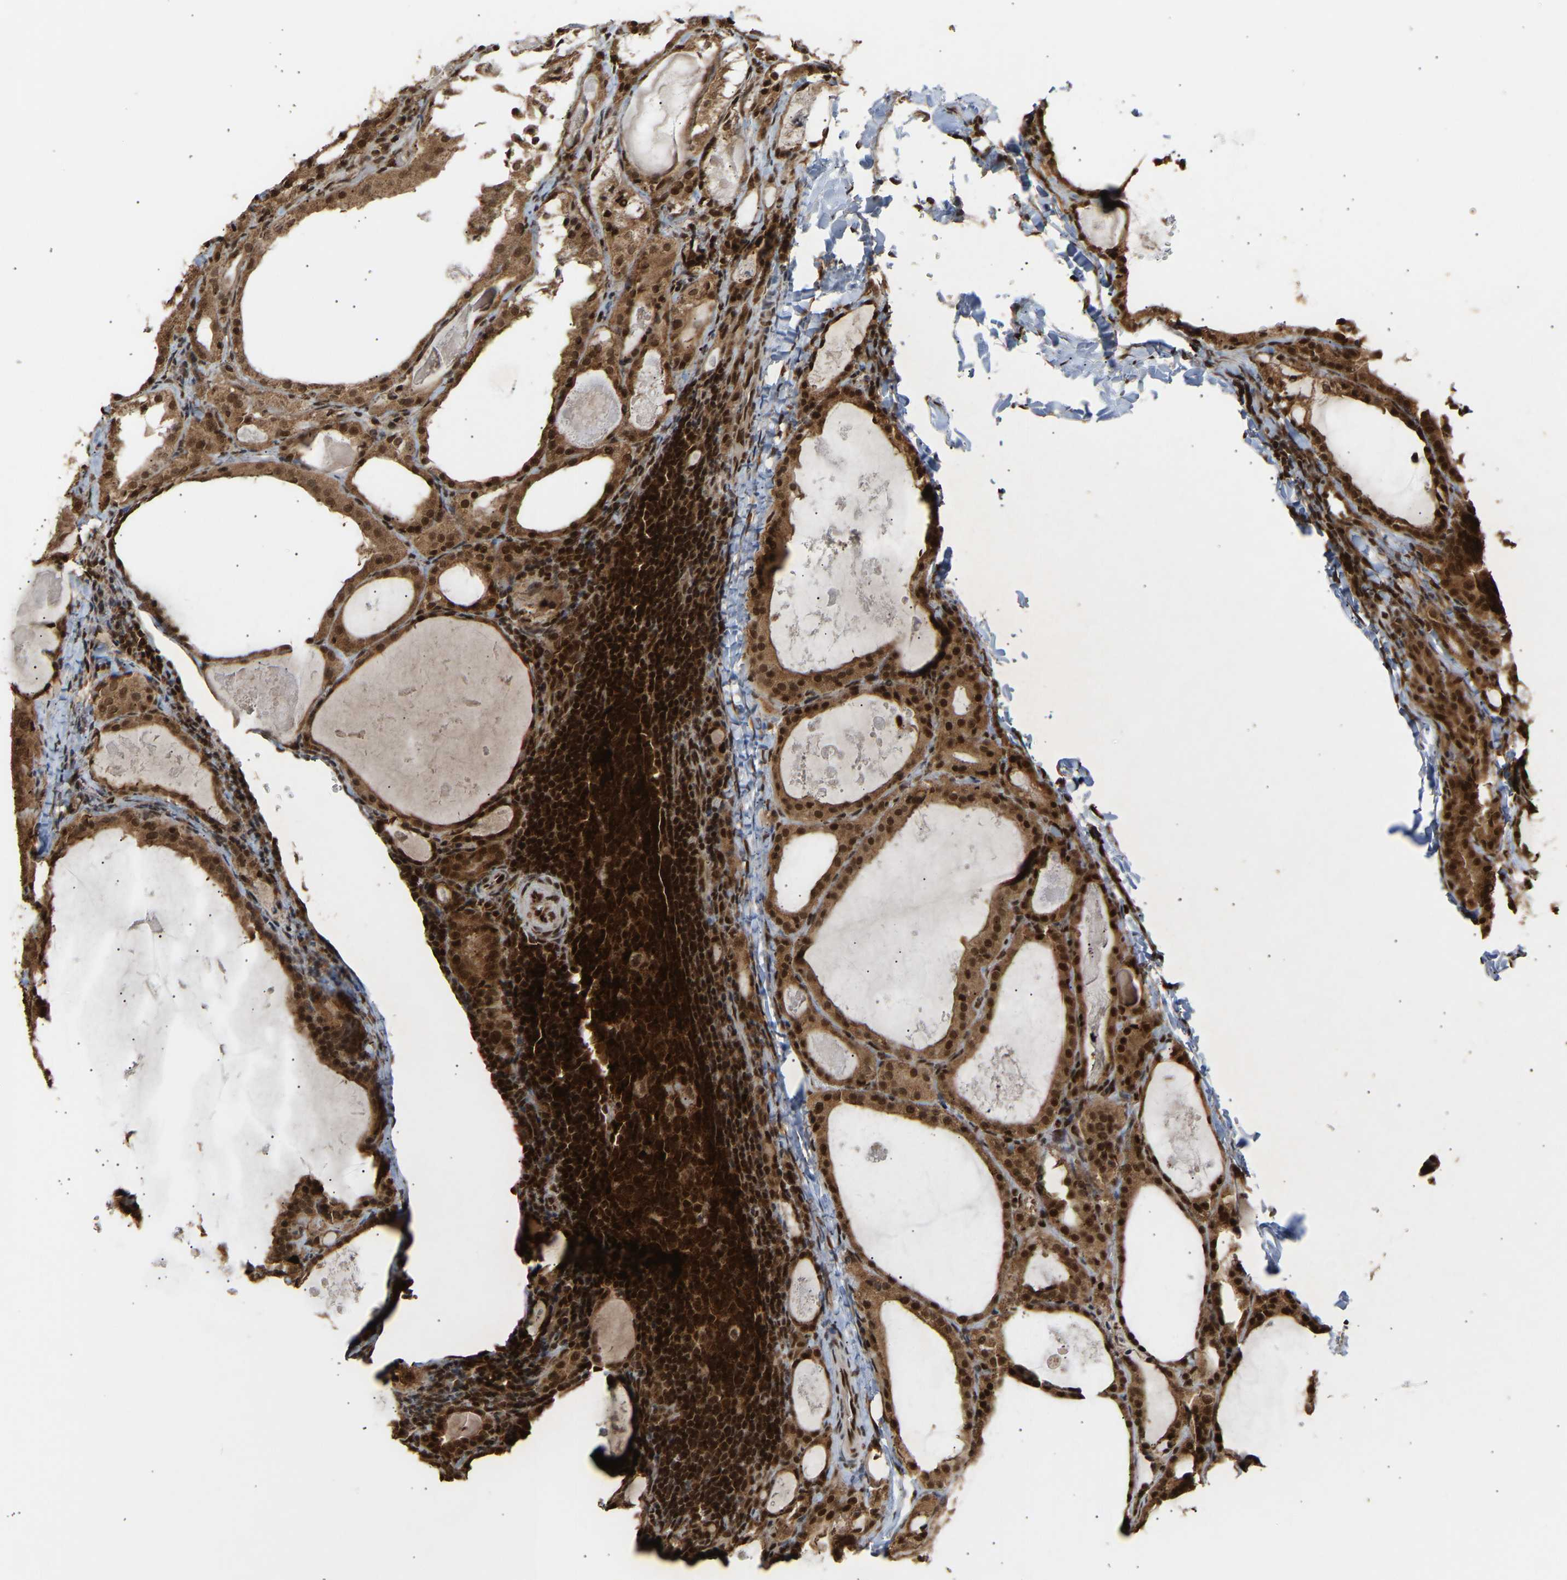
{"staining": {"intensity": "strong", "quantity": ">75%", "location": "cytoplasmic/membranous,nuclear"}, "tissue": "thyroid cancer", "cell_type": "Tumor cells", "image_type": "cancer", "snomed": [{"axis": "morphology", "description": "Papillary adenocarcinoma, NOS"}, {"axis": "topography", "description": "Thyroid gland"}], "caption": "Immunohistochemical staining of thyroid cancer (papillary adenocarcinoma) displays strong cytoplasmic/membranous and nuclear protein expression in approximately >75% of tumor cells.", "gene": "ALYREF", "patient": {"sex": "female", "age": 42}}